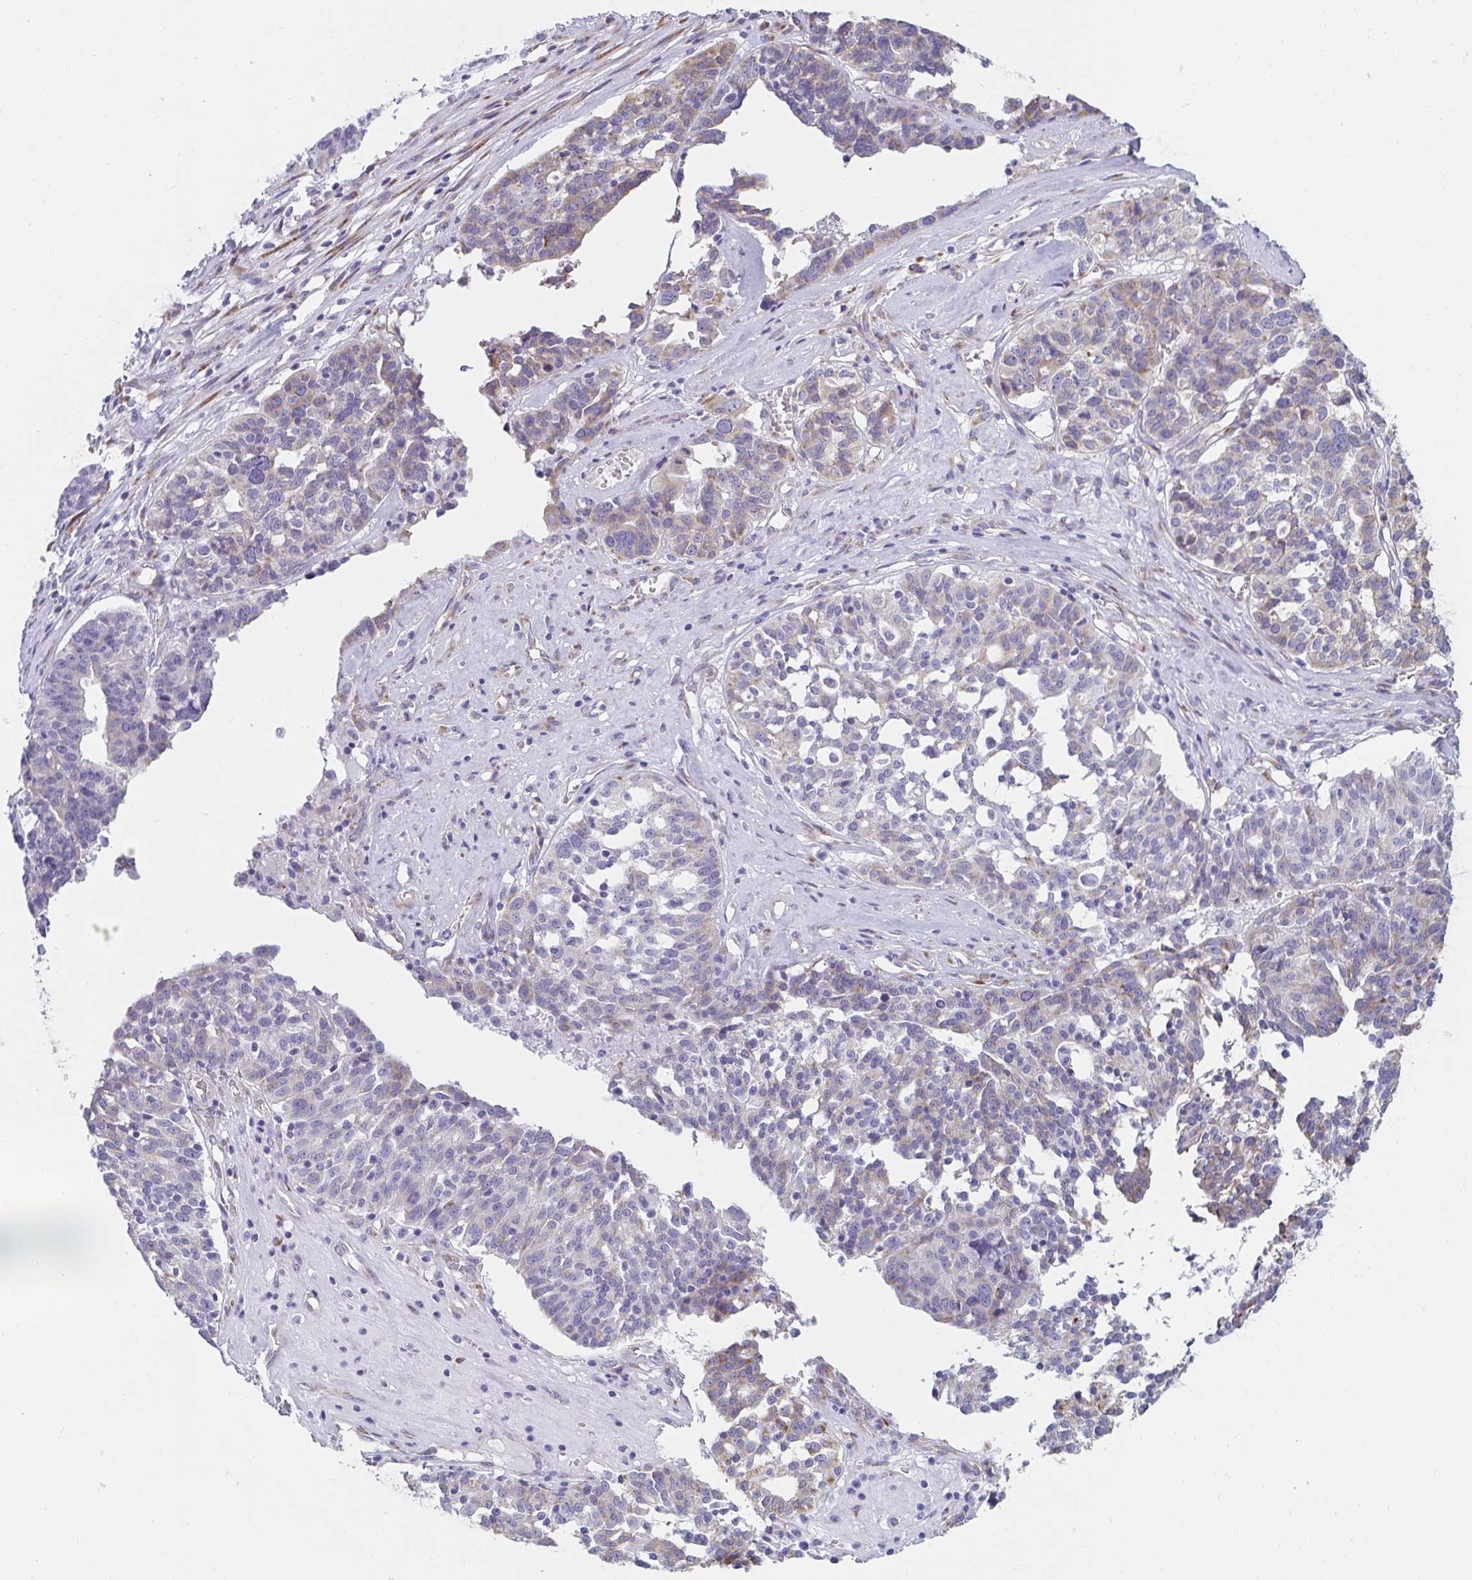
{"staining": {"intensity": "moderate", "quantity": "<25%", "location": "cytoplasmic/membranous"}, "tissue": "ovarian cancer", "cell_type": "Tumor cells", "image_type": "cancer", "snomed": [{"axis": "morphology", "description": "Cystadenocarcinoma, serous, NOS"}, {"axis": "topography", "description": "Ovary"}], "caption": "Approximately <25% of tumor cells in human serous cystadenocarcinoma (ovarian) reveal moderate cytoplasmic/membranous protein staining as visualized by brown immunohistochemical staining.", "gene": "SHROOM1", "patient": {"sex": "female", "age": 59}}